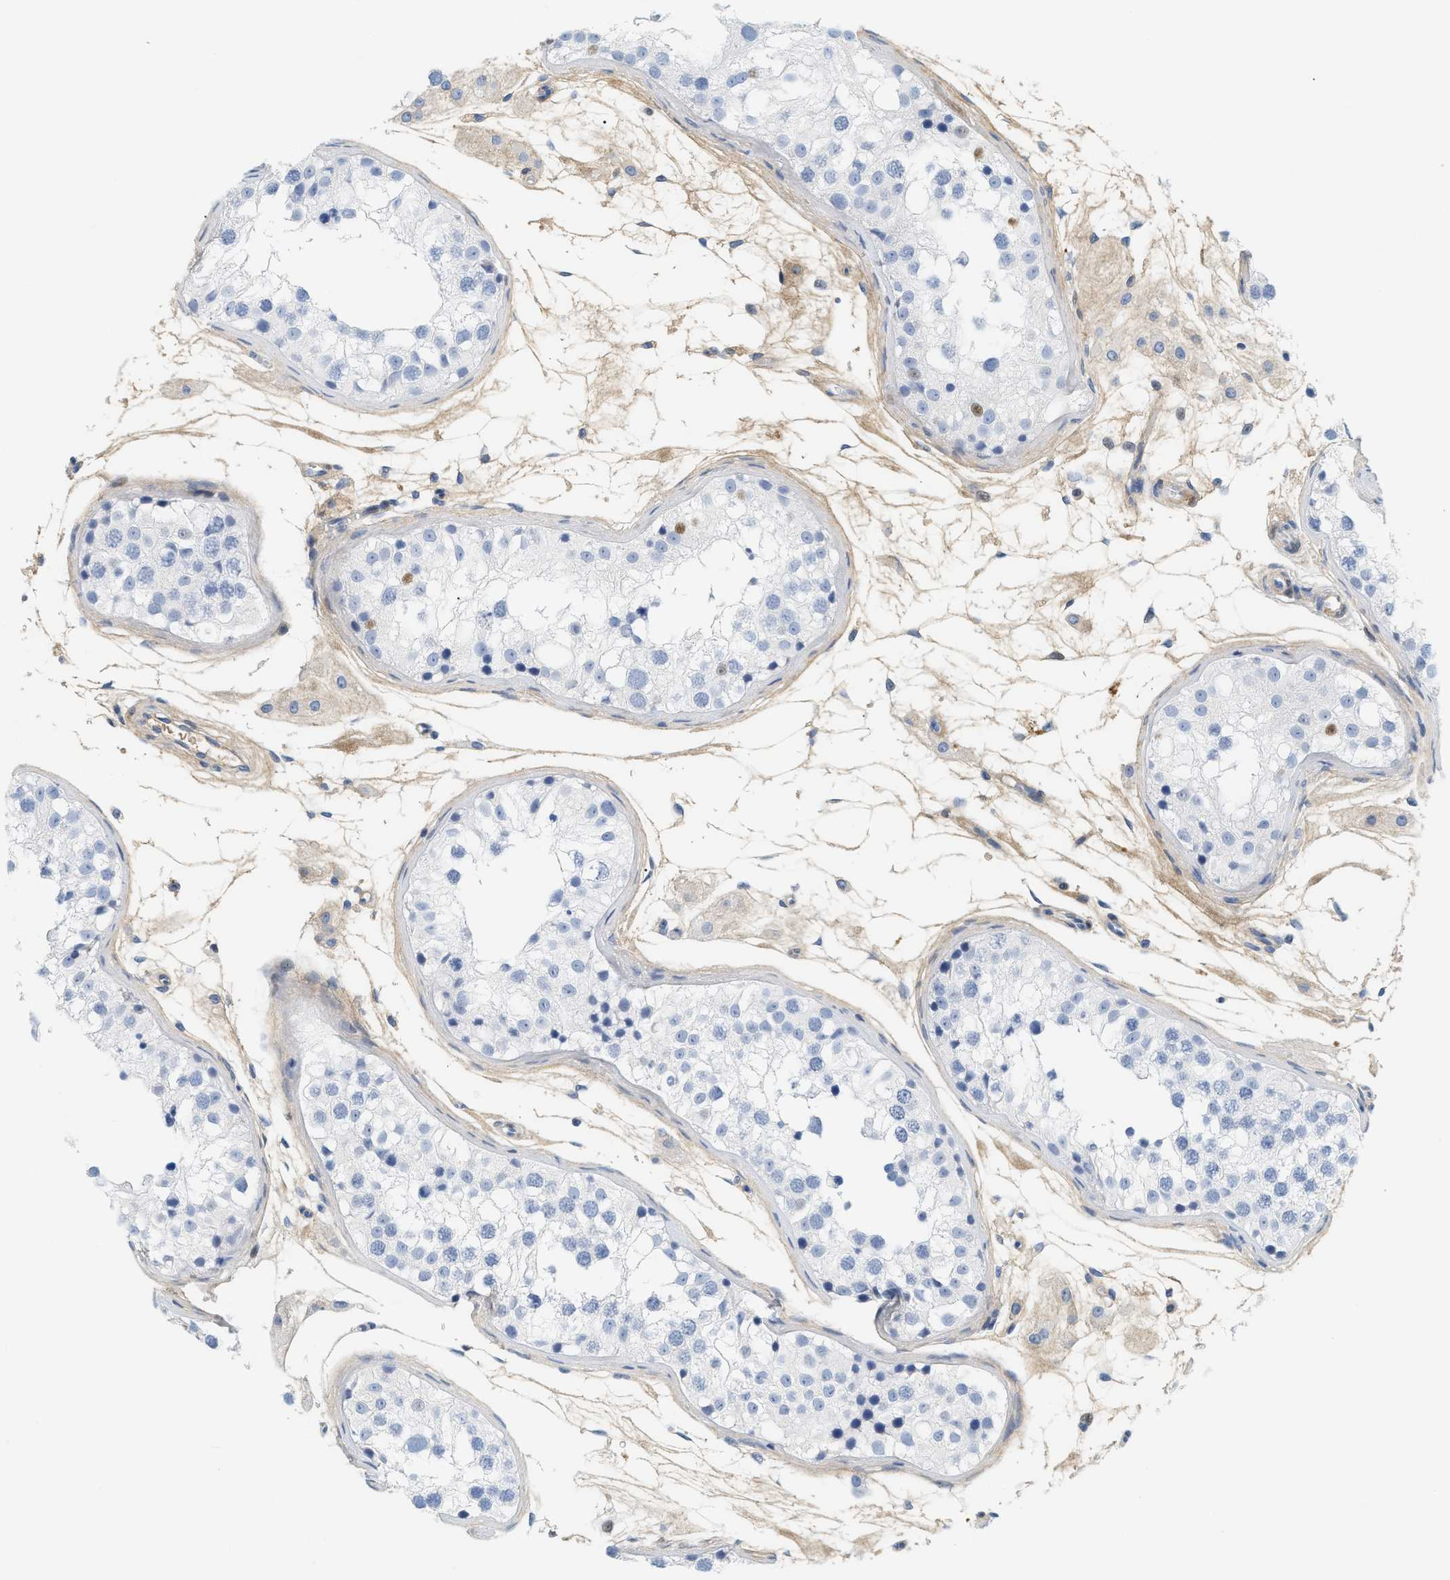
{"staining": {"intensity": "negative", "quantity": "none", "location": "none"}, "tissue": "testis", "cell_type": "Cells in seminiferous ducts", "image_type": "normal", "snomed": [{"axis": "morphology", "description": "Normal tissue, NOS"}, {"axis": "morphology", "description": "Adenocarcinoma, metastatic, NOS"}, {"axis": "topography", "description": "Testis"}], "caption": "A photomicrograph of testis stained for a protein exhibits no brown staining in cells in seminiferous ducts. (DAB (3,3'-diaminobenzidine) immunohistochemistry (IHC) with hematoxylin counter stain).", "gene": "CFH", "patient": {"sex": "male", "age": 26}}